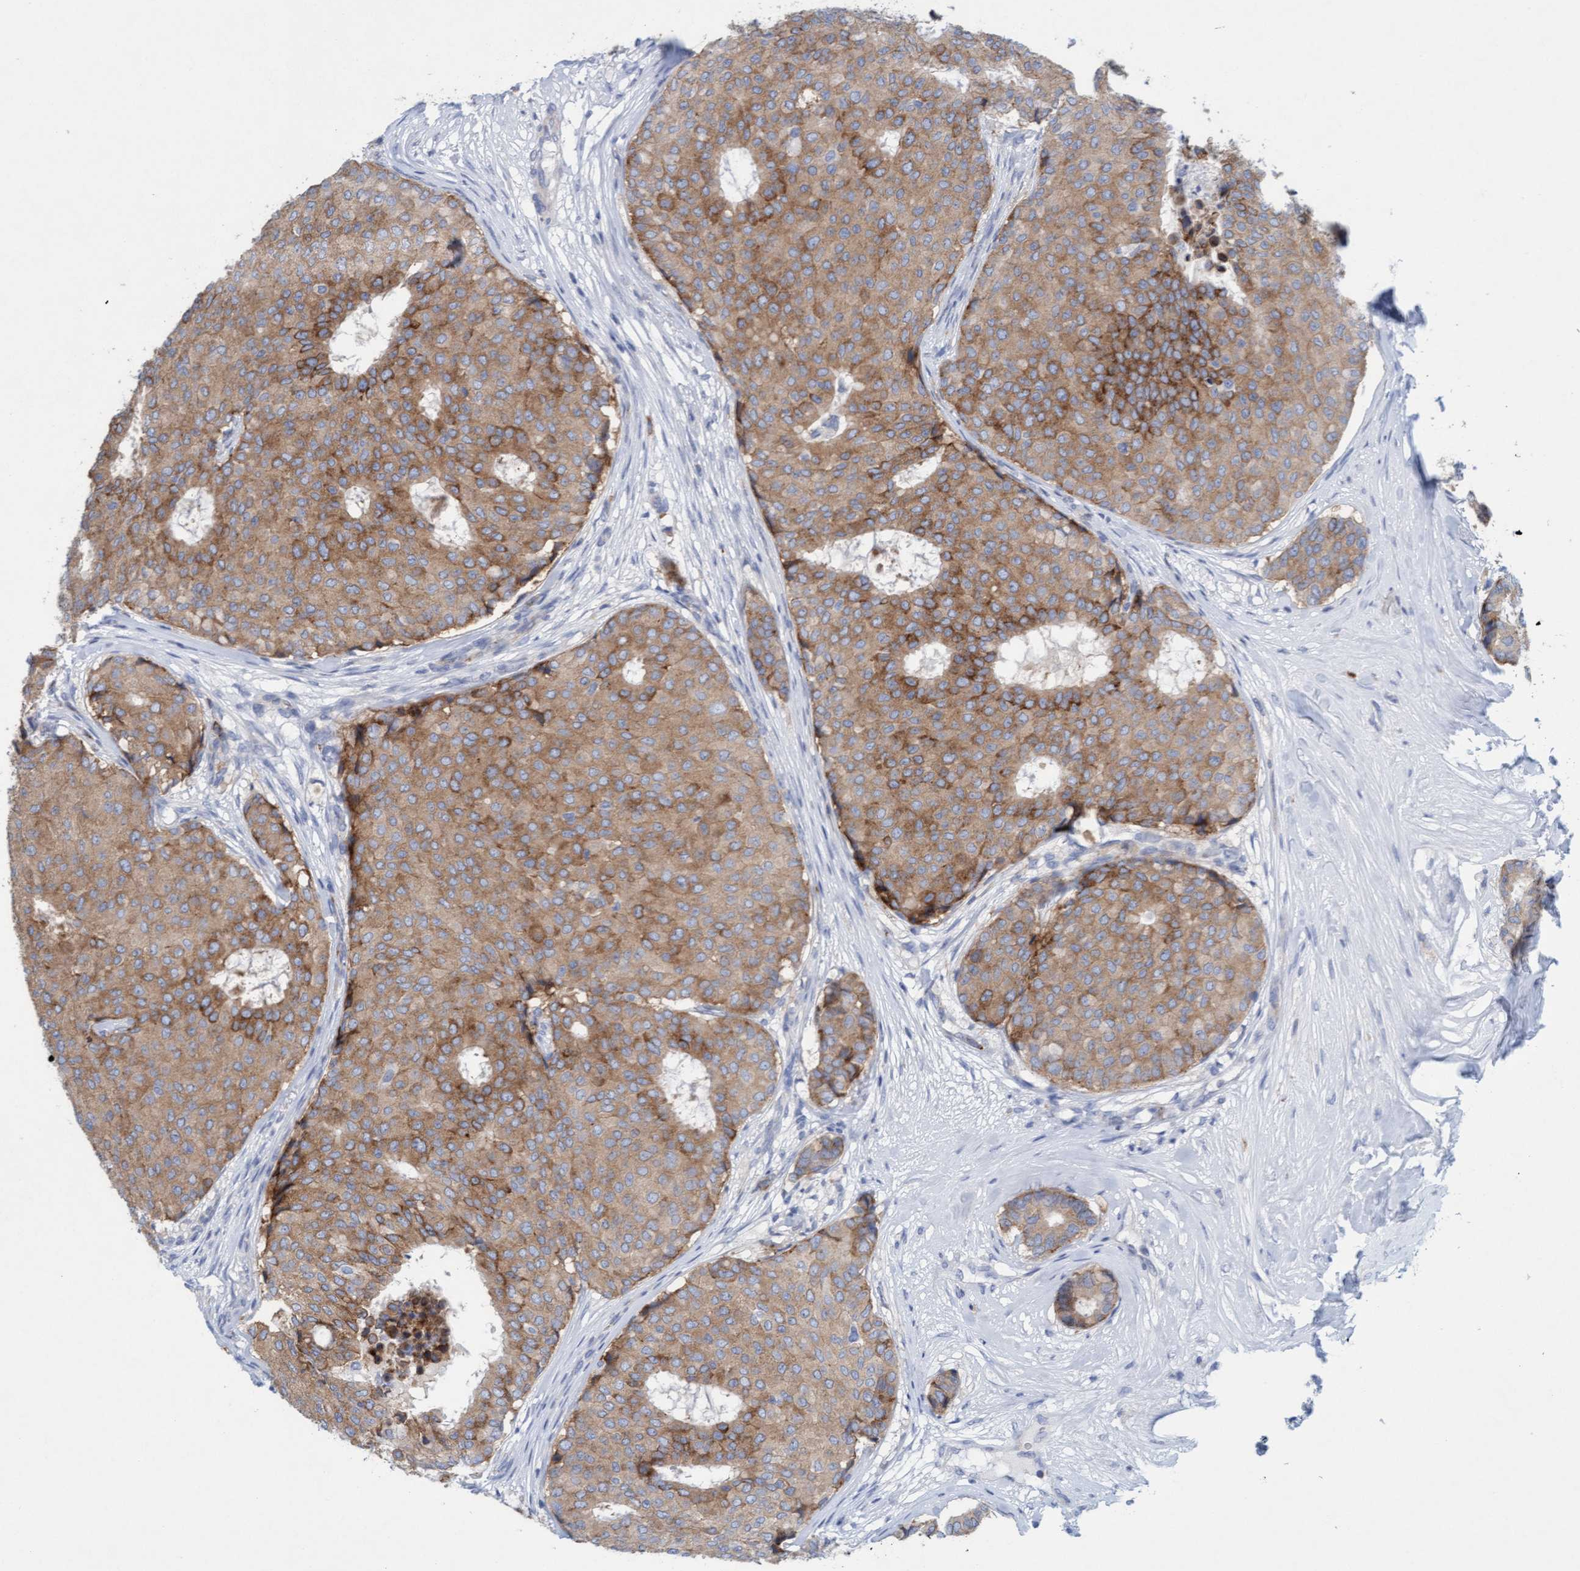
{"staining": {"intensity": "moderate", "quantity": ">75%", "location": "cytoplasmic/membranous"}, "tissue": "breast cancer", "cell_type": "Tumor cells", "image_type": "cancer", "snomed": [{"axis": "morphology", "description": "Duct carcinoma"}, {"axis": "topography", "description": "Breast"}], "caption": "High-magnification brightfield microscopy of breast cancer stained with DAB (brown) and counterstained with hematoxylin (blue). tumor cells exhibit moderate cytoplasmic/membranous expression is seen in approximately>75% of cells. The protein is shown in brown color, while the nuclei are stained blue.", "gene": "SIGIRR", "patient": {"sex": "female", "age": 75}}